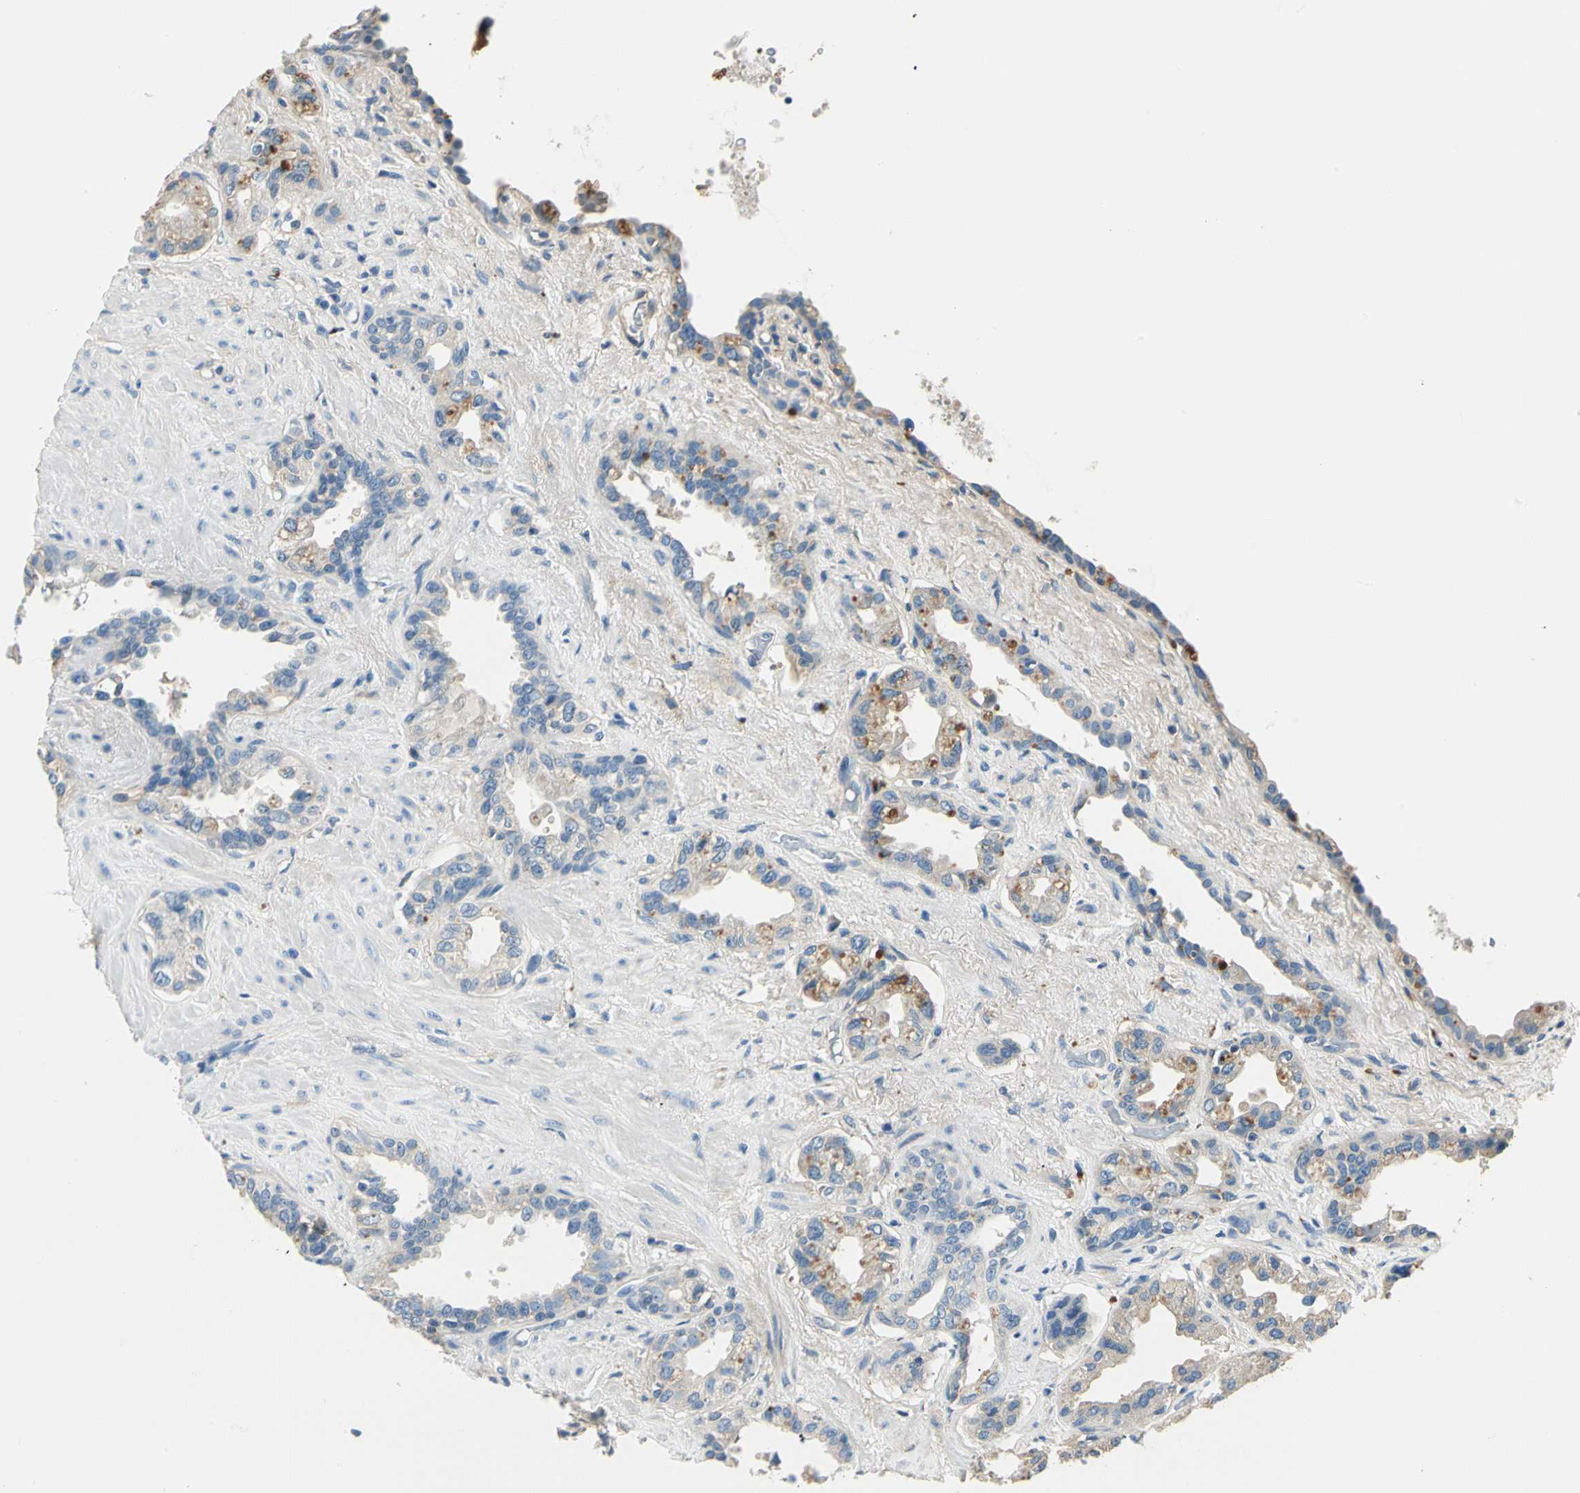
{"staining": {"intensity": "weak", "quantity": "25%-75%", "location": "cytoplasmic/membranous"}, "tissue": "seminal vesicle", "cell_type": "Glandular cells", "image_type": "normal", "snomed": [{"axis": "morphology", "description": "Normal tissue, NOS"}, {"axis": "topography", "description": "Seminal veicle"}], "caption": "IHC histopathology image of benign seminal vesicle: human seminal vesicle stained using IHC exhibits low levels of weak protein expression localized specifically in the cytoplasmic/membranous of glandular cells, appearing as a cytoplasmic/membranous brown color.", "gene": "TGFBR3", "patient": {"sex": "male", "age": 61}}